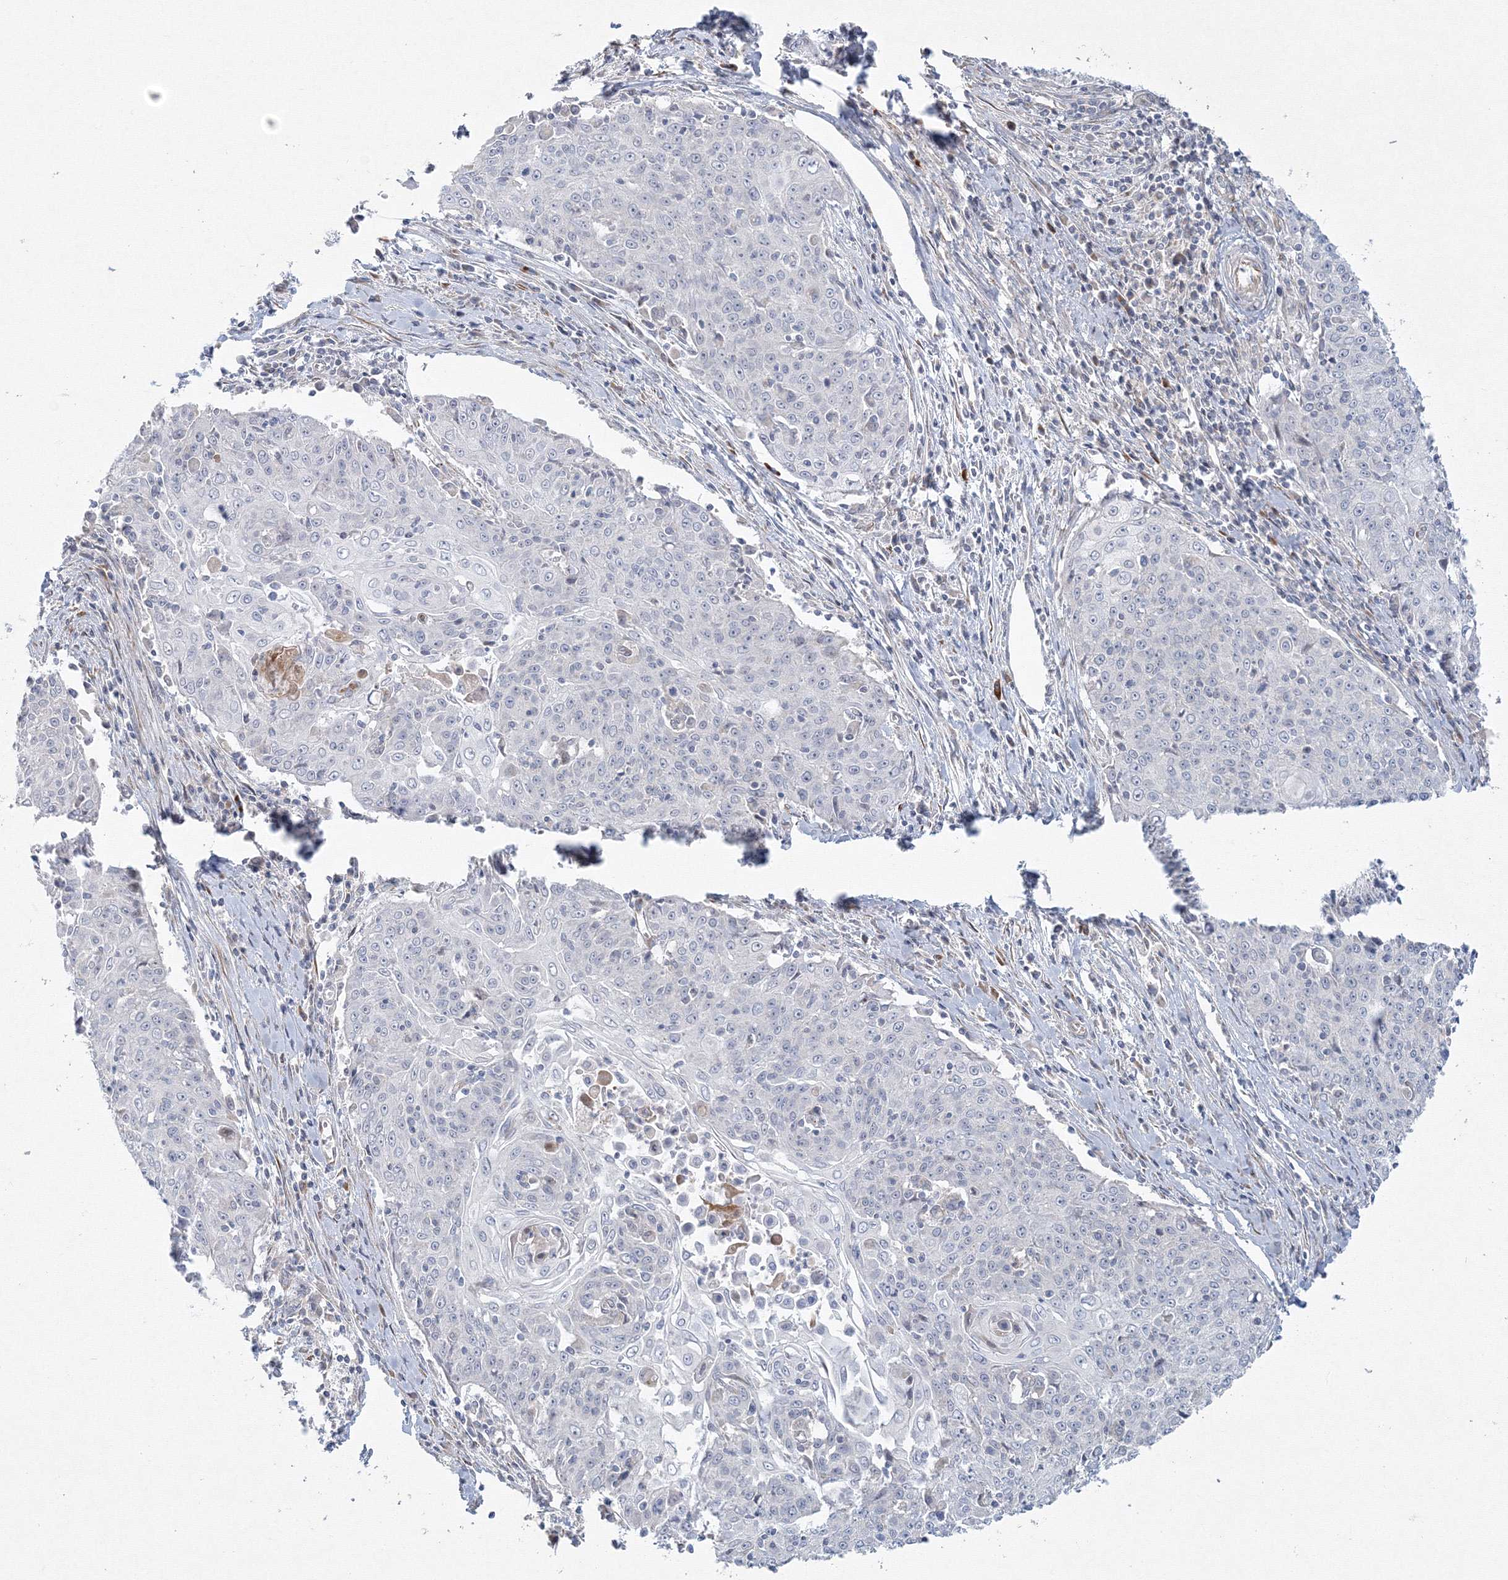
{"staining": {"intensity": "negative", "quantity": "none", "location": "none"}, "tissue": "cervical cancer", "cell_type": "Tumor cells", "image_type": "cancer", "snomed": [{"axis": "morphology", "description": "Squamous cell carcinoma, NOS"}, {"axis": "topography", "description": "Cervix"}], "caption": "The photomicrograph exhibits no staining of tumor cells in cervical cancer.", "gene": "WDR49", "patient": {"sex": "female", "age": 48}}